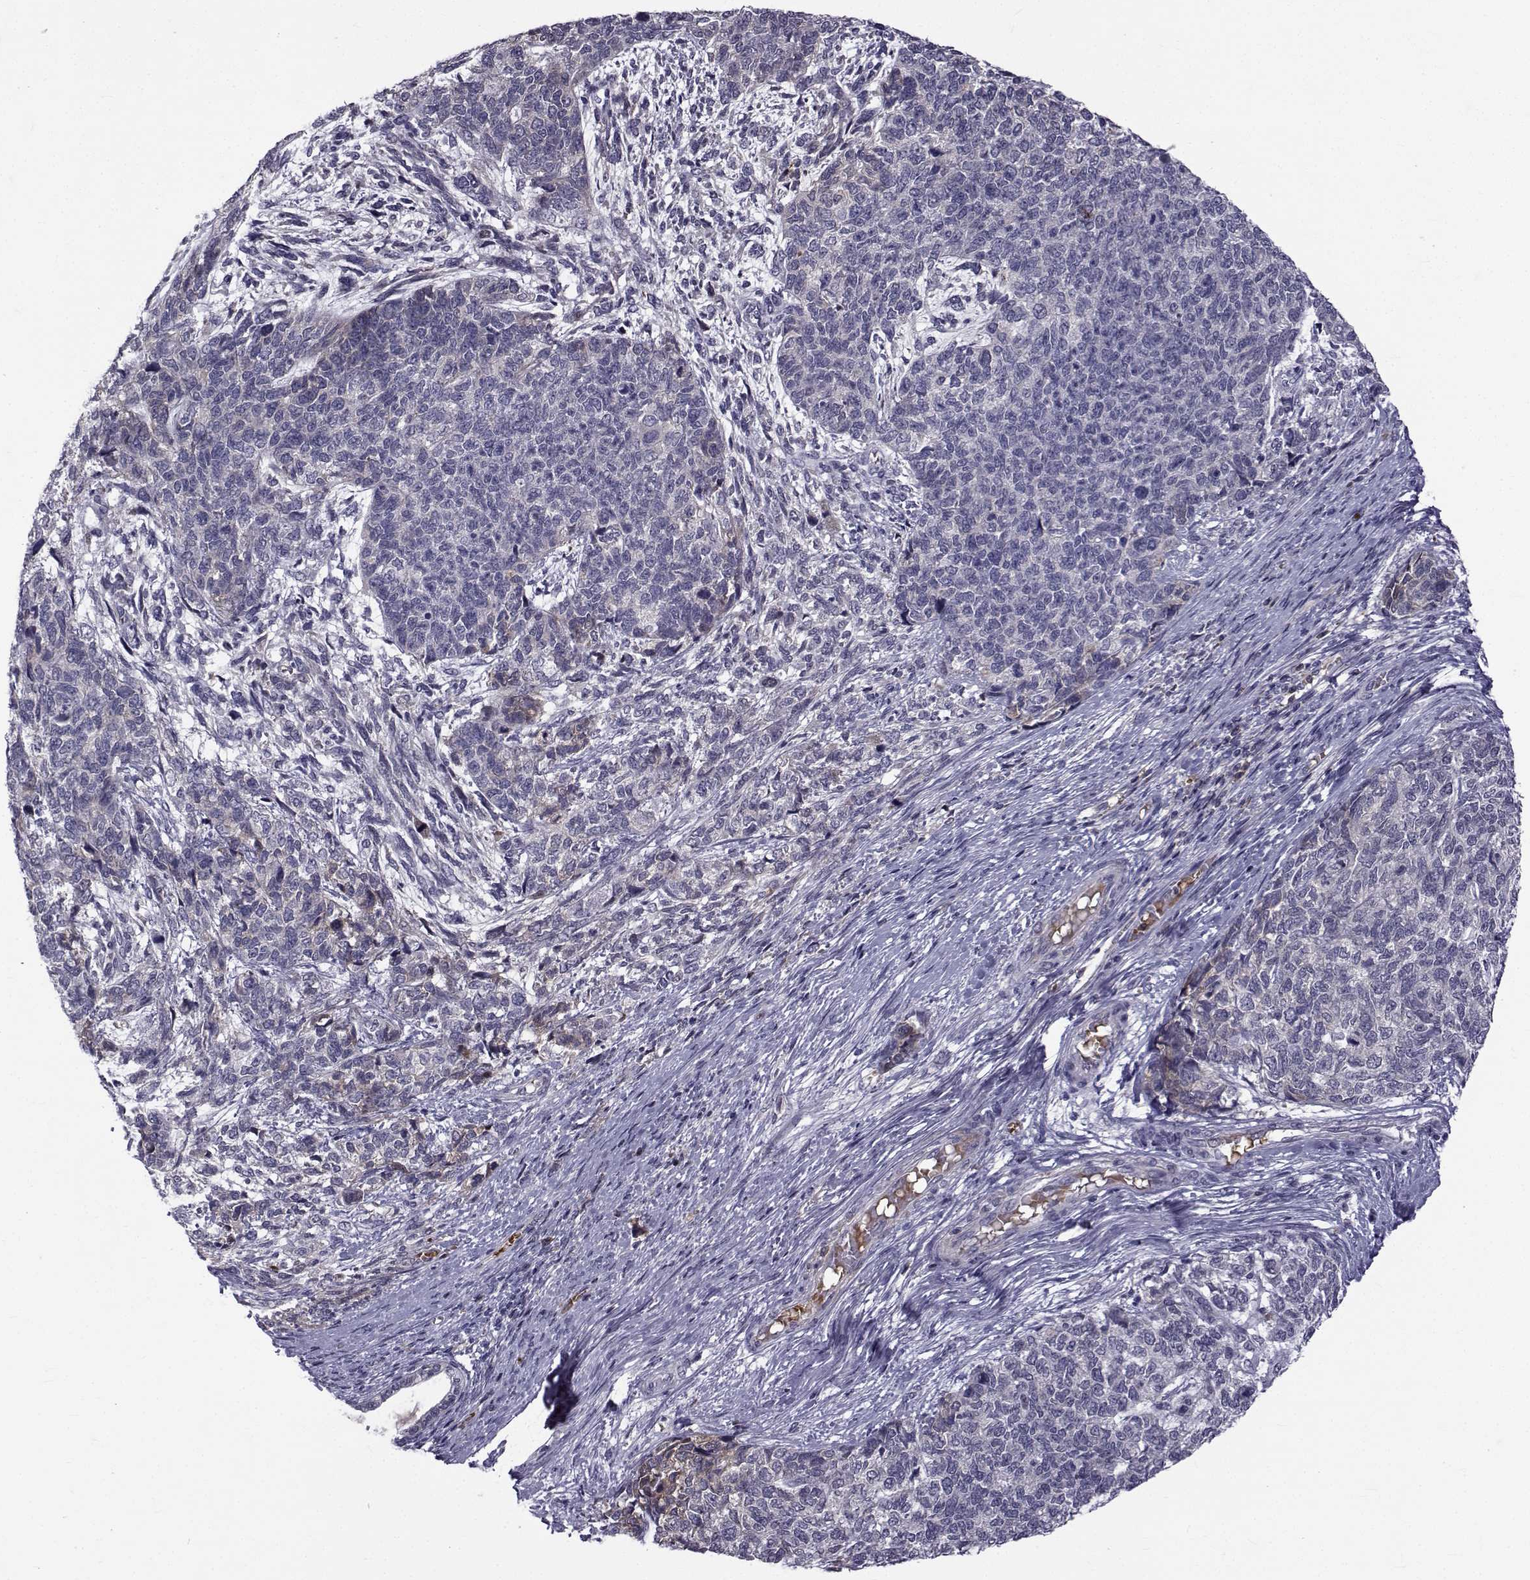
{"staining": {"intensity": "negative", "quantity": "none", "location": "none"}, "tissue": "cervical cancer", "cell_type": "Tumor cells", "image_type": "cancer", "snomed": [{"axis": "morphology", "description": "Squamous cell carcinoma, NOS"}, {"axis": "topography", "description": "Cervix"}], "caption": "This is an IHC image of cervical cancer. There is no expression in tumor cells.", "gene": "TNFRSF11B", "patient": {"sex": "female", "age": 63}}